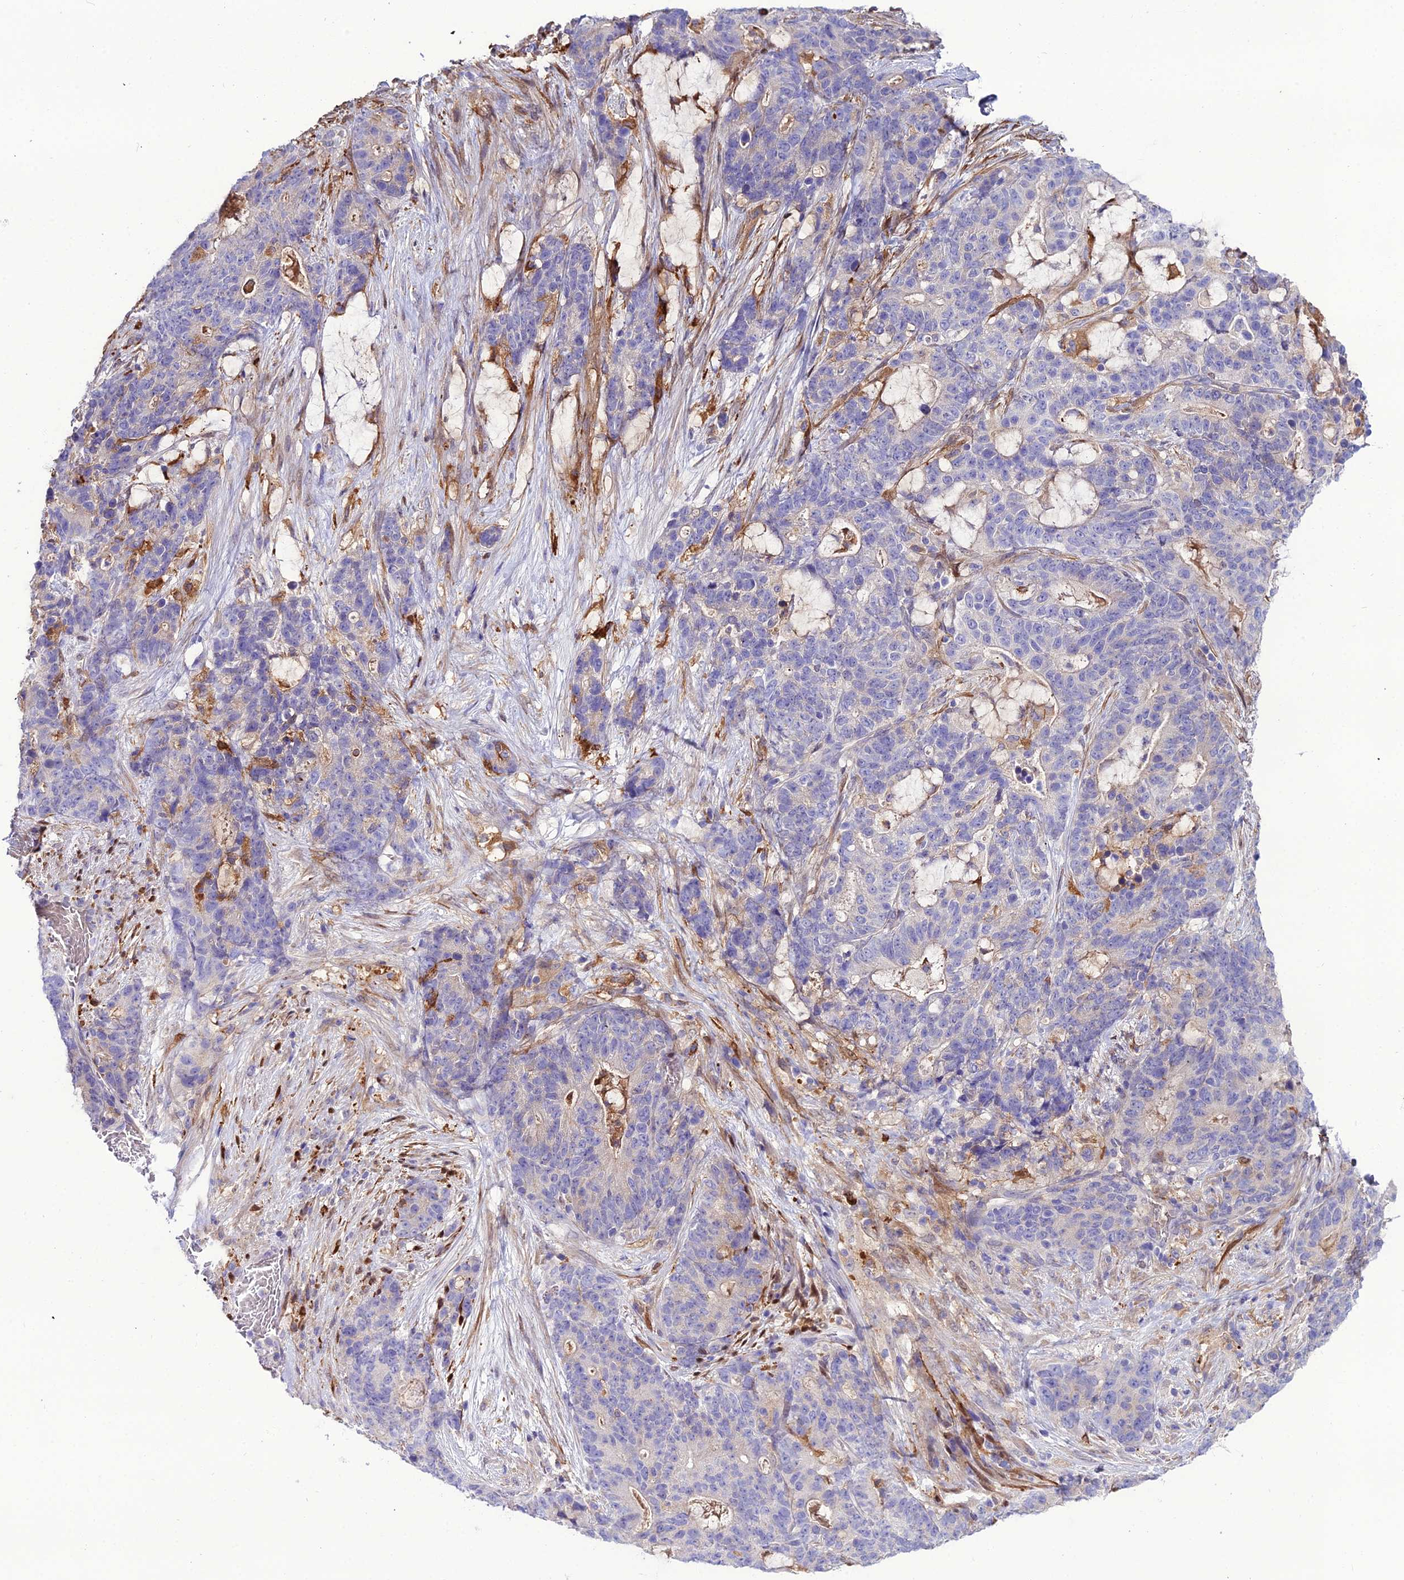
{"staining": {"intensity": "negative", "quantity": "none", "location": "none"}, "tissue": "stomach cancer", "cell_type": "Tumor cells", "image_type": "cancer", "snomed": [{"axis": "morphology", "description": "Normal tissue, NOS"}, {"axis": "morphology", "description": "Adenocarcinoma, NOS"}, {"axis": "topography", "description": "Stomach"}], "caption": "This is a image of immunohistochemistry (IHC) staining of adenocarcinoma (stomach), which shows no expression in tumor cells. (Brightfield microscopy of DAB (3,3'-diaminobenzidine) immunohistochemistry at high magnification).", "gene": "MB21D2", "patient": {"sex": "female", "age": 64}}